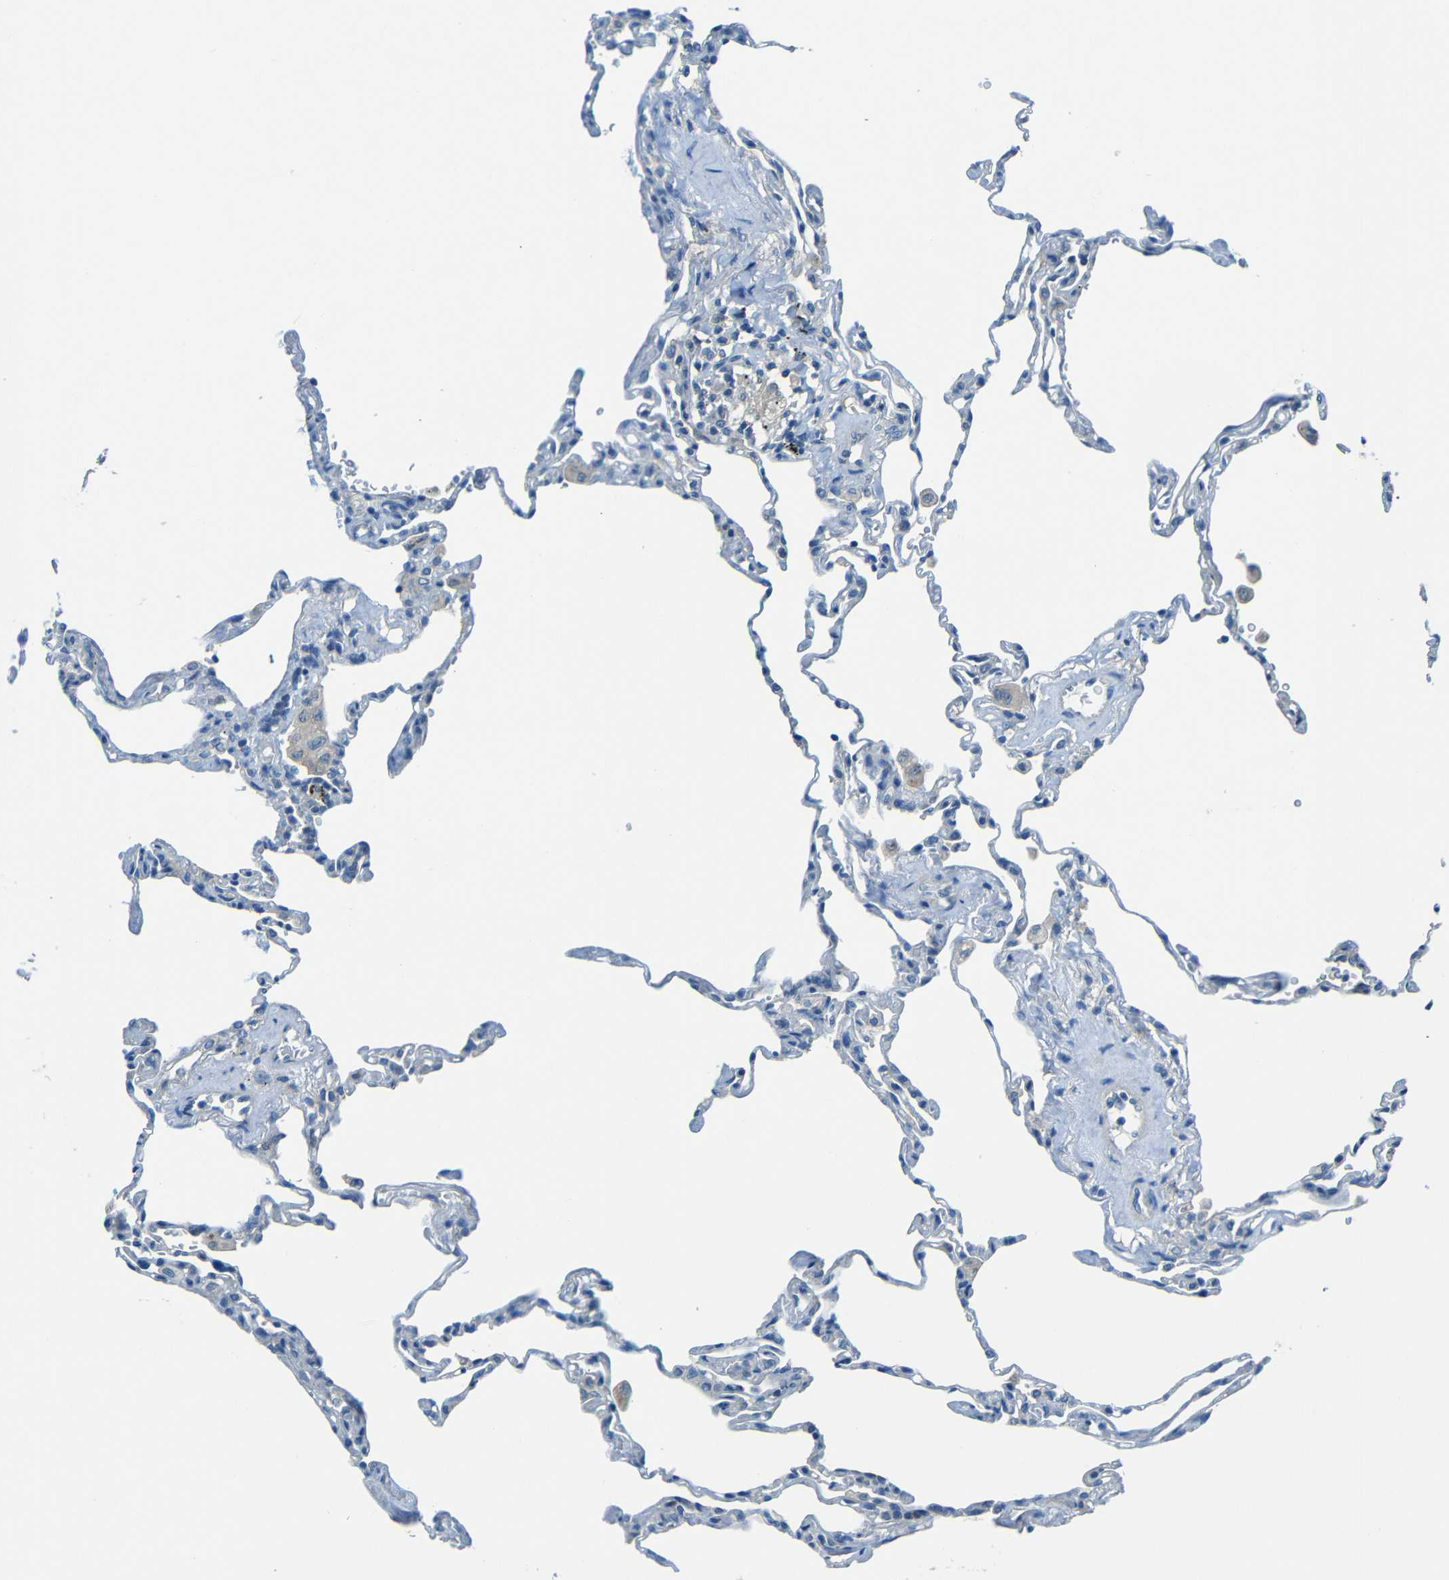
{"staining": {"intensity": "negative", "quantity": "none", "location": "none"}, "tissue": "lung", "cell_type": "Alveolar cells", "image_type": "normal", "snomed": [{"axis": "morphology", "description": "Normal tissue, NOS"}, {"axis": "topography", "description": "Lung"}], "caption": "Micrograph shows no protein staining in alveolar cells of unremarkable lung.", "gene": "CYP26B1", "patient": {"sex": "male", "age": 59}}